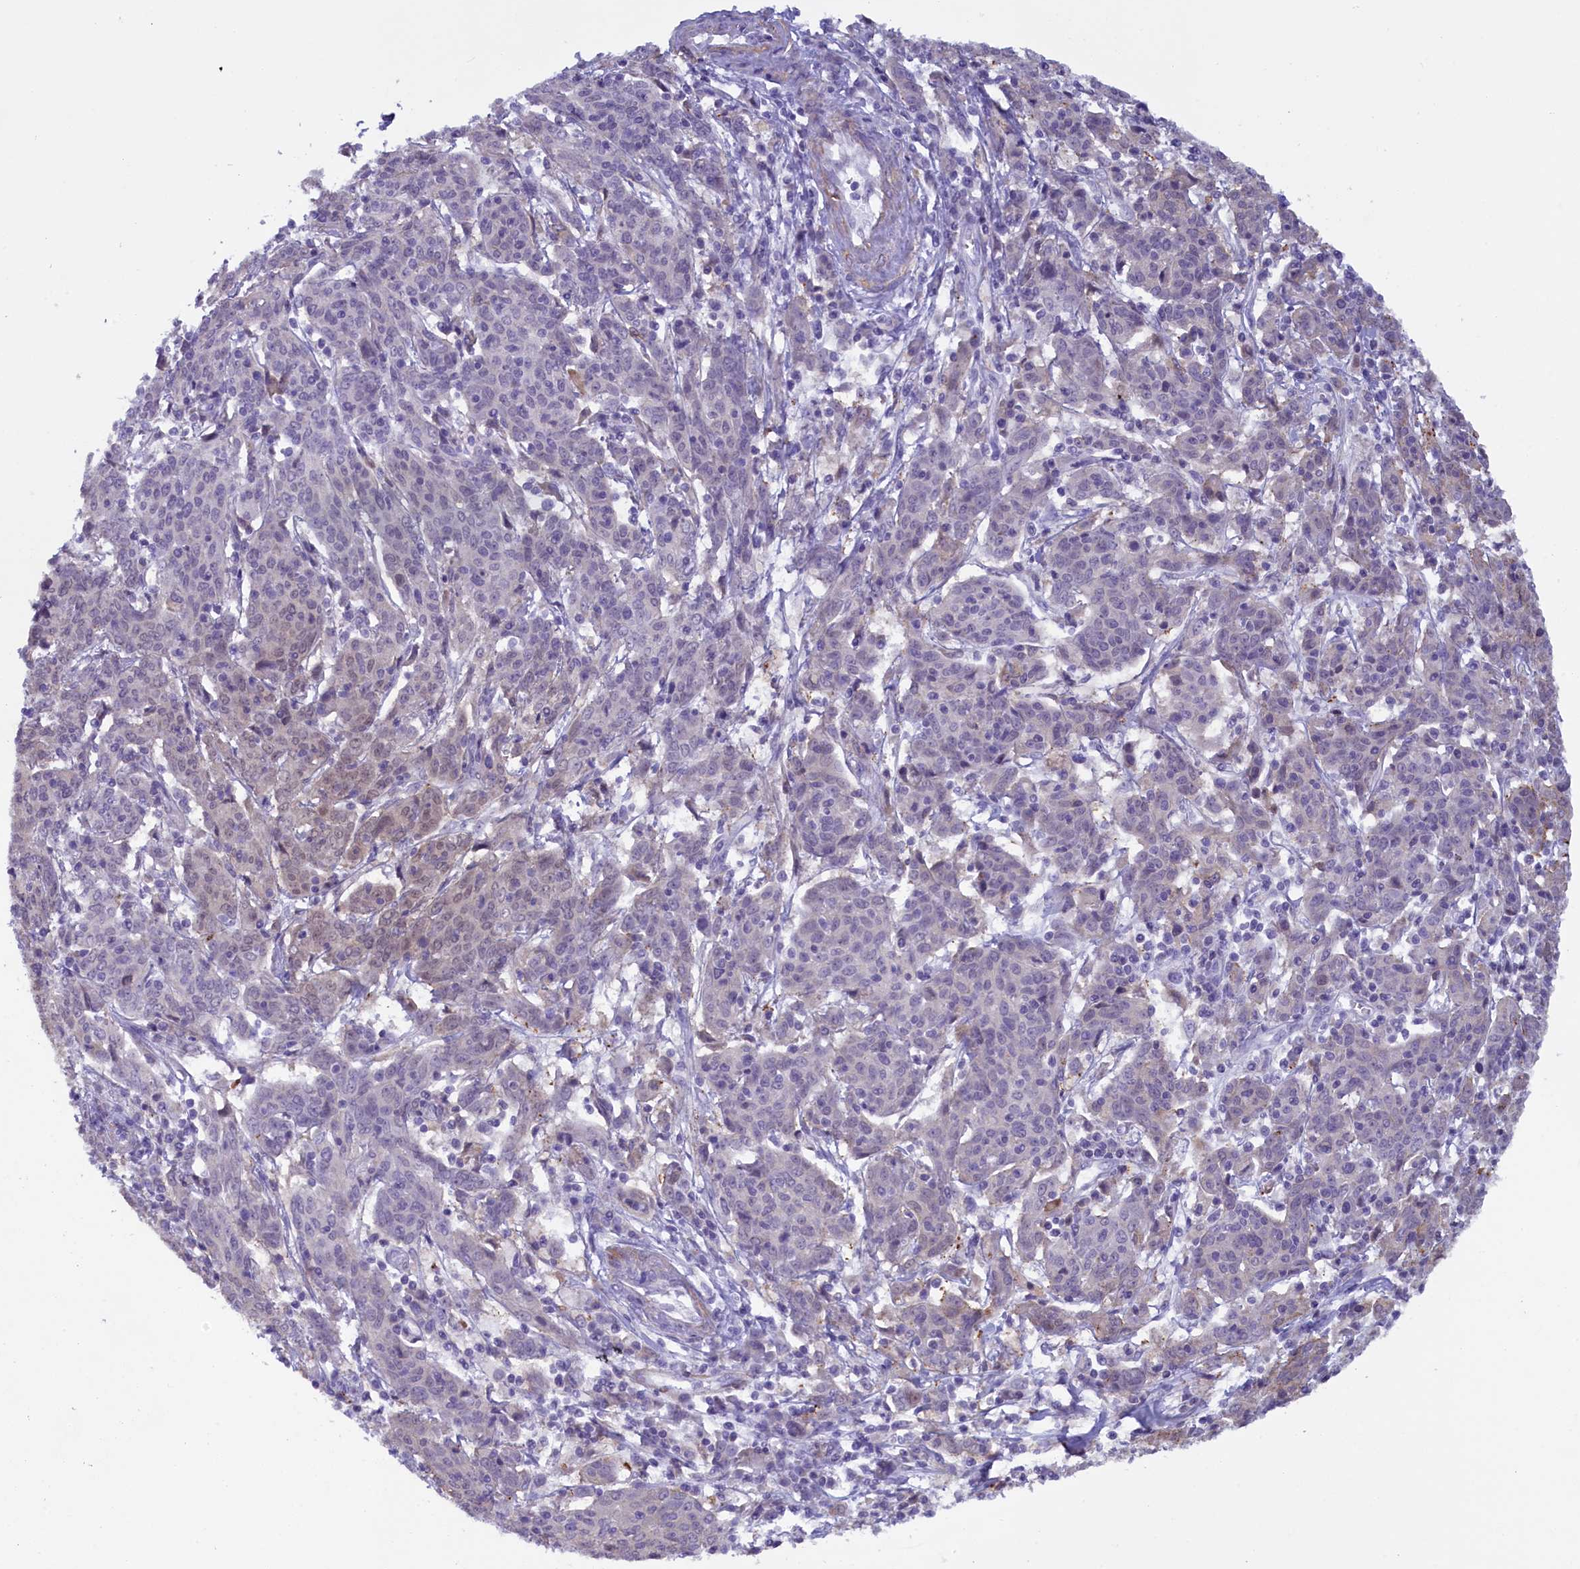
{"staining": {"intensity": "negative", "quantity": "none", "location": "none"}, "tissue": "cervical cancer", "cell_type": "Tumor cells", "image_type": "cancer", "snomed": [{"axis": "morphology", "description": "Squamous cell carcinoma, NOS"}, {"axis": "topography", "description": "Cervix"}], "caption": "A micrograph of human cervical cancer (squamous cell carcinoma) is negative for staining in tumor cells. (Stains: DAB (3,3'-diaminobenzidine) IHC with hematoxylin counter stain, Microscopy: brightfield microscopy at high magnification).", "gene": "IGSF6", "patient": {"sex": "female", "age": 67}}